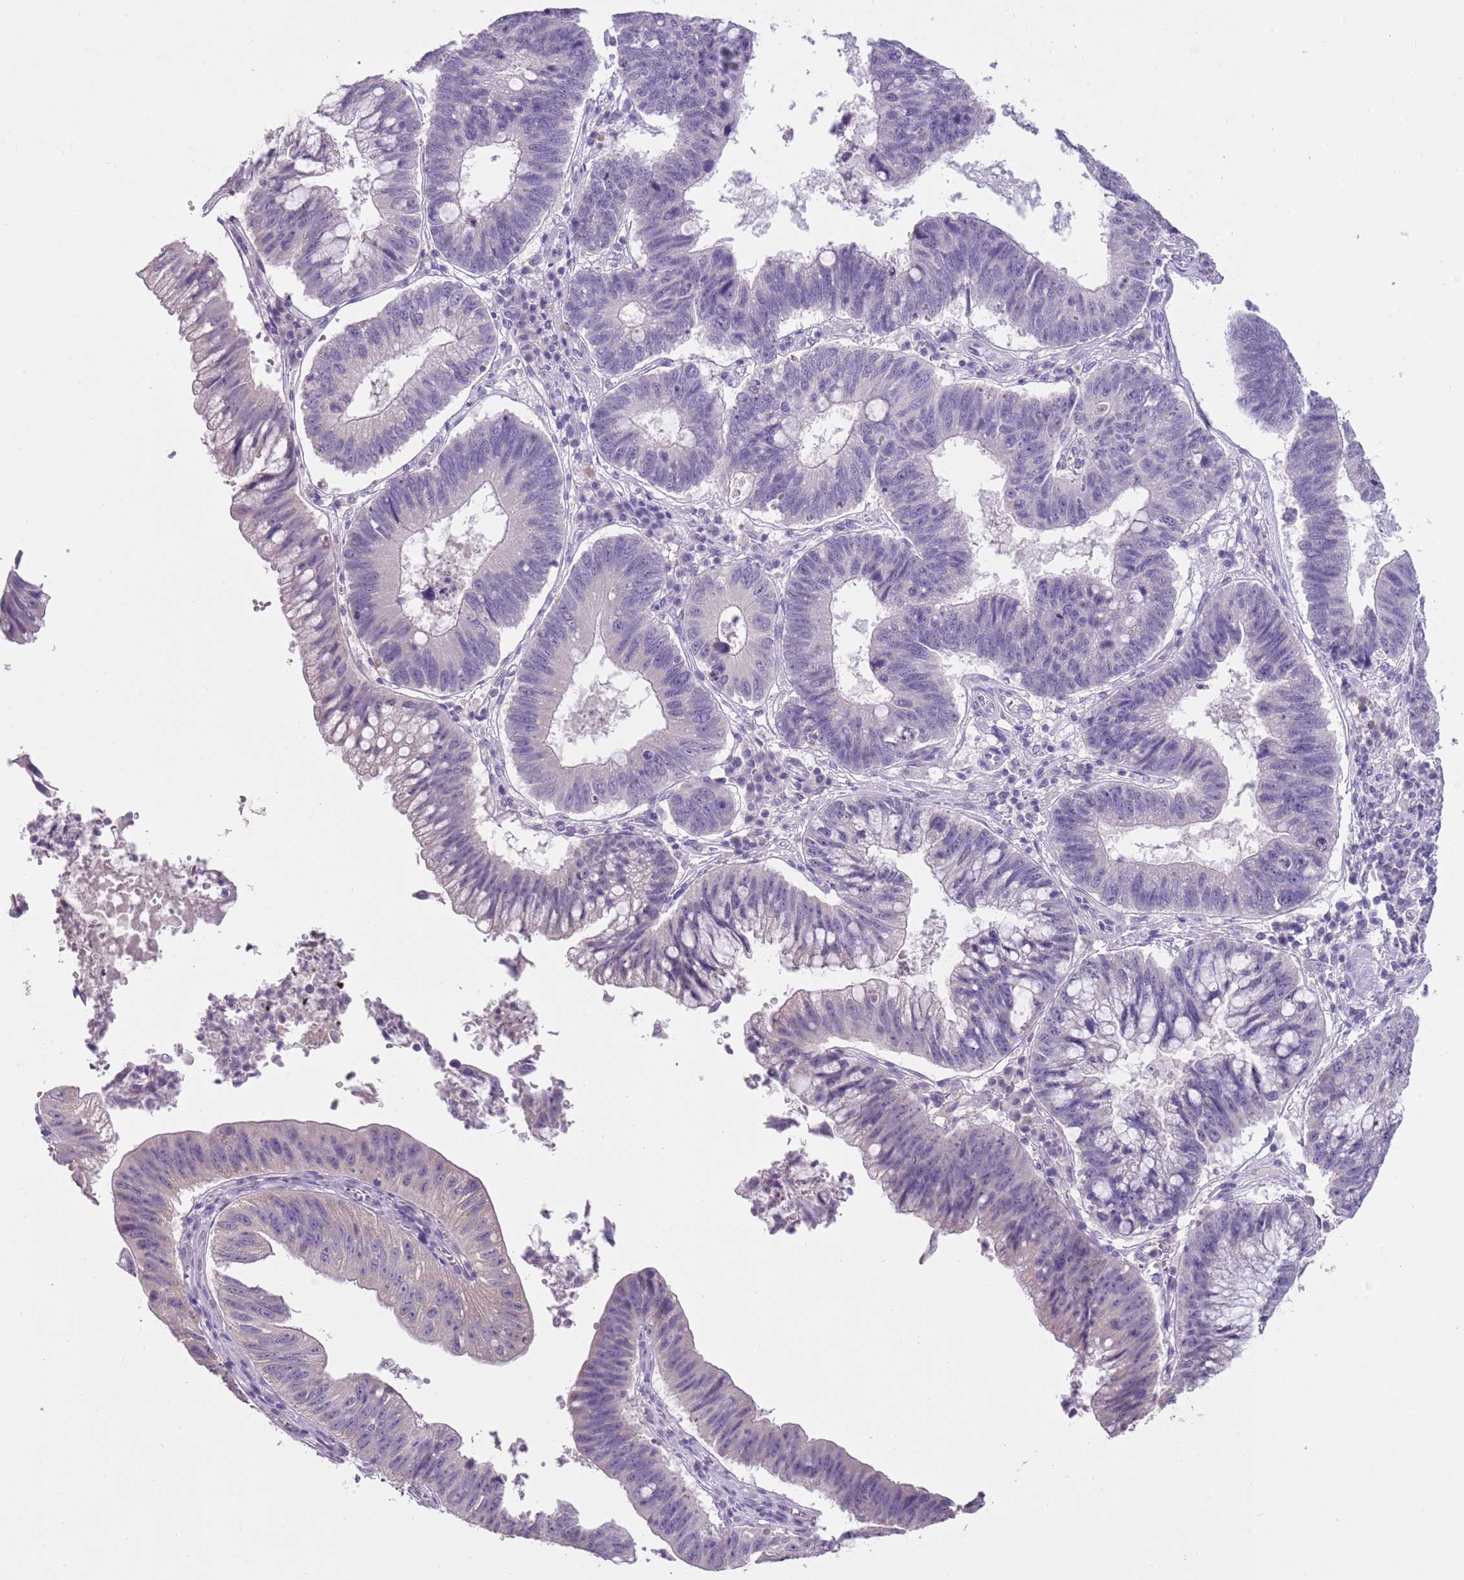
{"staining": {"intensity": "negative", "quantity": "none", "location": "none"}, "tissue": "stomach cancer", "cell_type": "Tumor cells", "image_type": "cancer", "snomed": [{"axis": "morphology", "description": "Adenocarcinoma, NOS"}, {"axis": "topography", "description": "Stomach"}], "caption": "The micrograph demonstrates no staining of tumor cells in stomach cancer (adenocarcinoma). The staining is performed using DAB (3,3'-diaminobenzidine) brown chromogen with nuclei counter-stained in using hematoxylin.", "gene": "SLC35E3", "patient": {"sex": "male", "age": 59}}